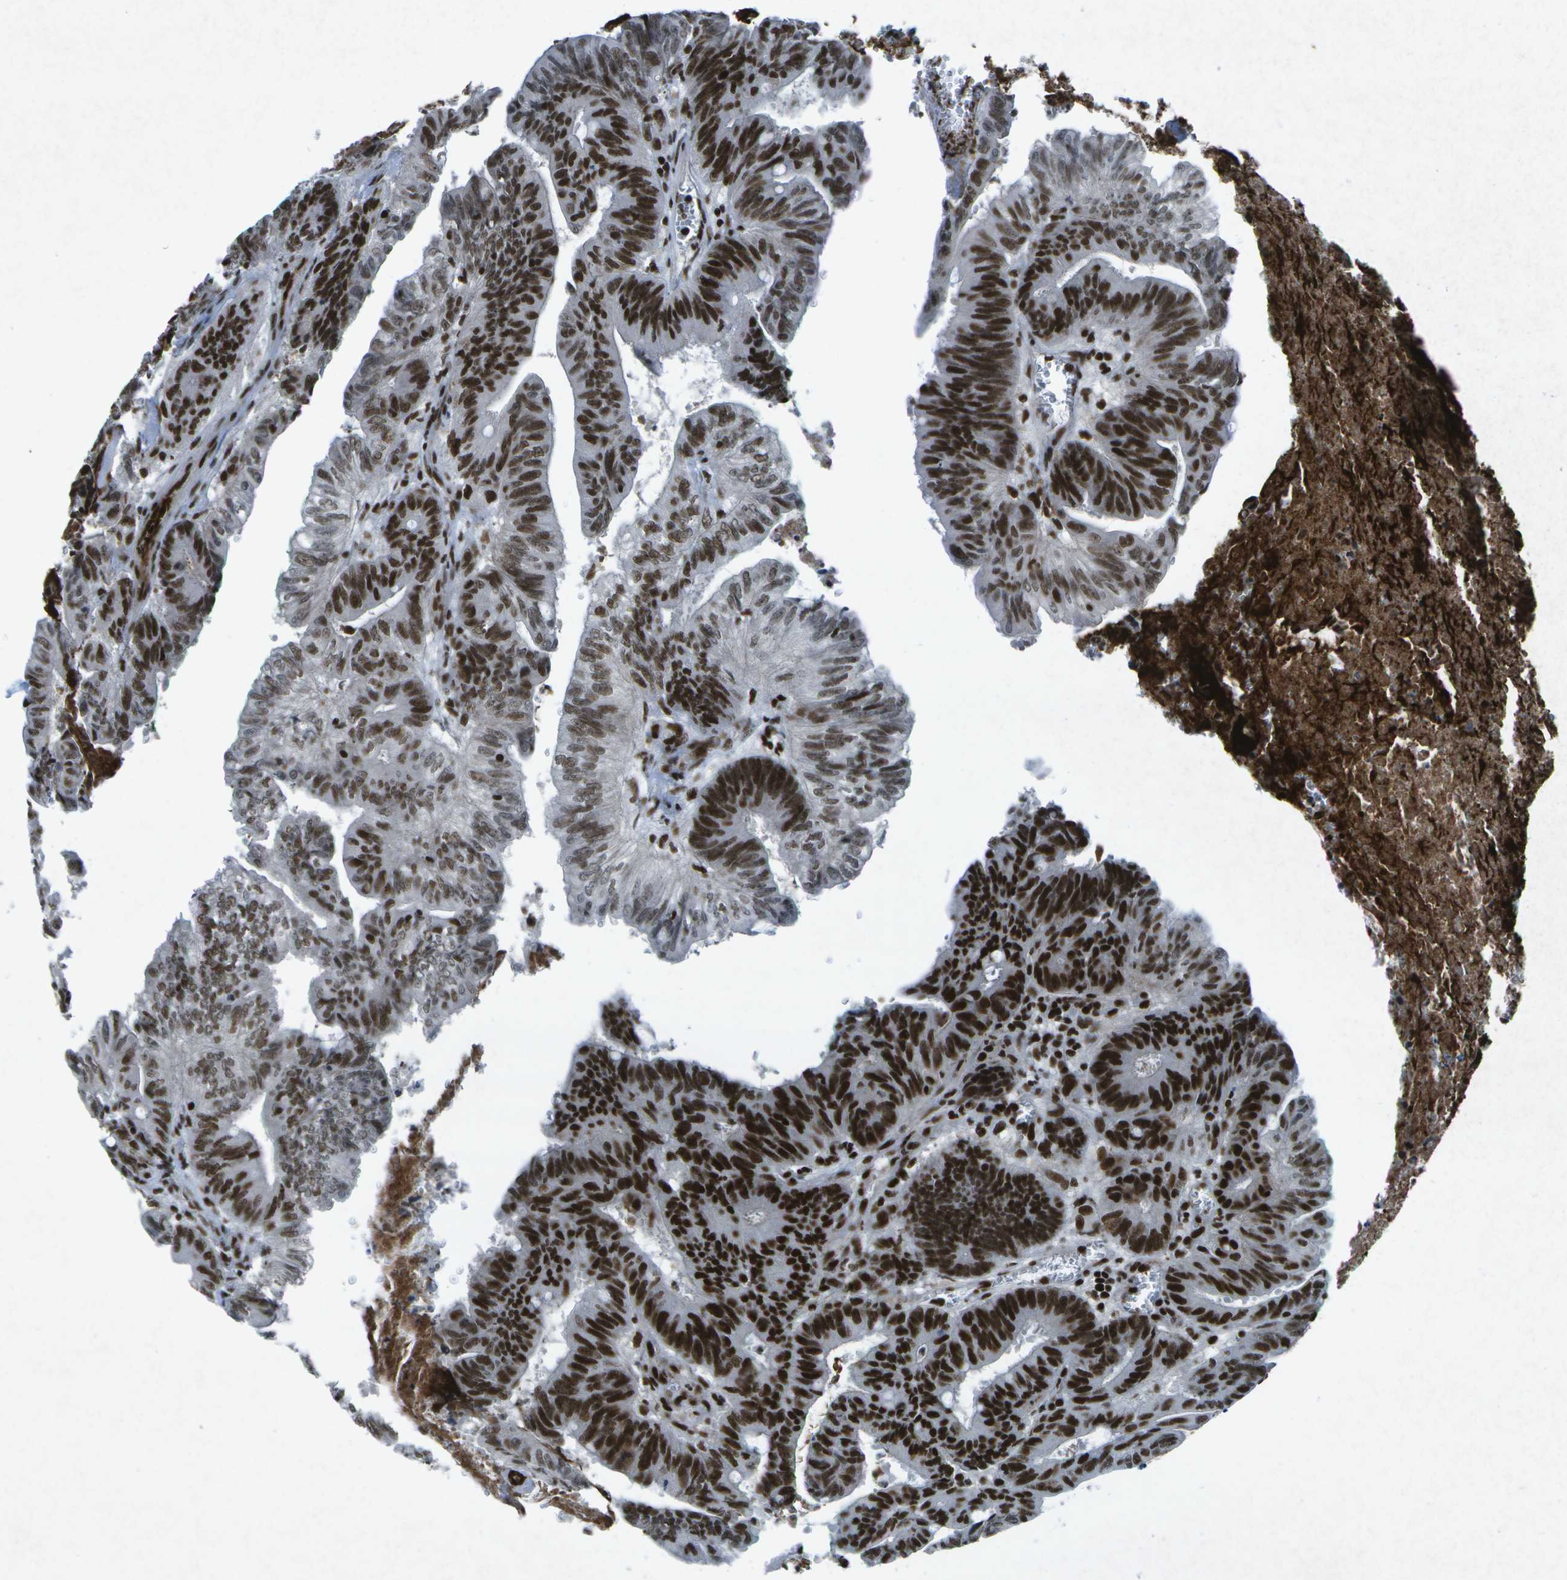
{"staining": {"intensity": "strong", "quantity": ">75%", "location": "nuclear"}, "tissue": "colorectal cancer", "cell_type": "Tumor cells", "image_type": "cancer", "snomed": [{"axis": "morphology", "description": "Adenocarcinoma, NOS"}, {"axis": "topography", "description": "Colon"}], "caption": "An image of colorectal adenocarcinoma stained for a protein shows strong nuclear brown staining in tumor cells.", "gene": "MTA2", "patient": {"sex": "male", "age": 45}}